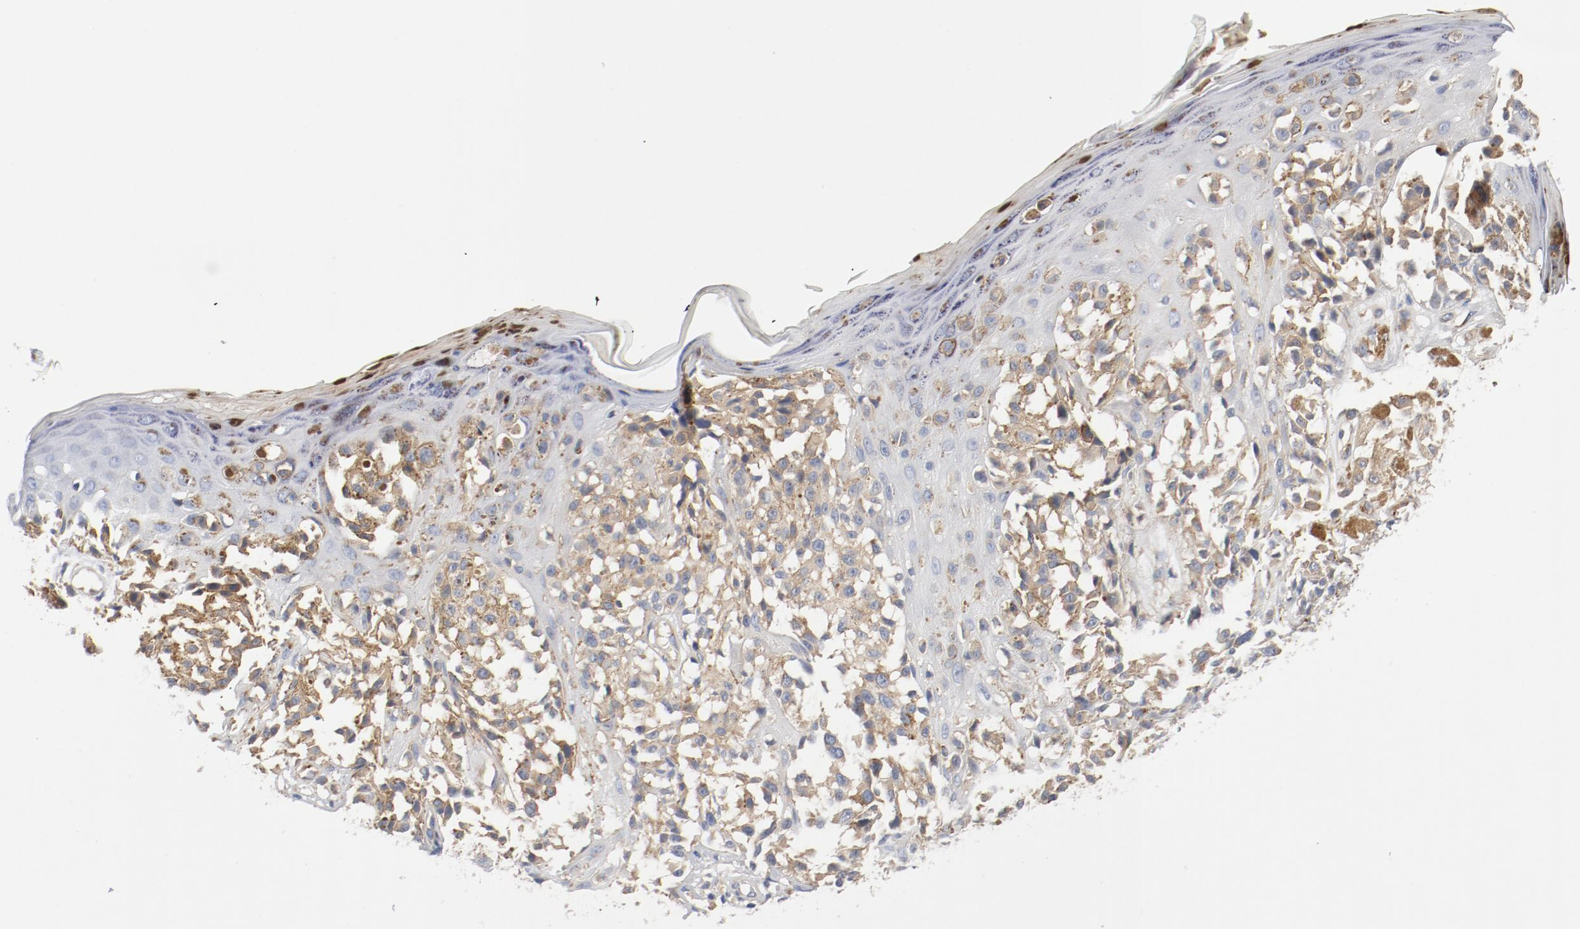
{"staining": {"intensity": "weak", "quantity": "25%-75%", "location": "cytoplasmic/membranous"}, "tissue": "melanoma", "cell_type": "Tumor cells", "image_type": "cancer", "snomed": [{"axis": "morphology", "description": "Malignant melanoma, NOS"}, {"axis": "topography", "description": "Skin"}], "caption": "Melanoma stained for a protein (brown) shows weak cytoplasmic/membranous positive staining in about 25%-75% of tumor cells.", "gene": "ILK", "patient": {"sex": "female", "age": 38}}